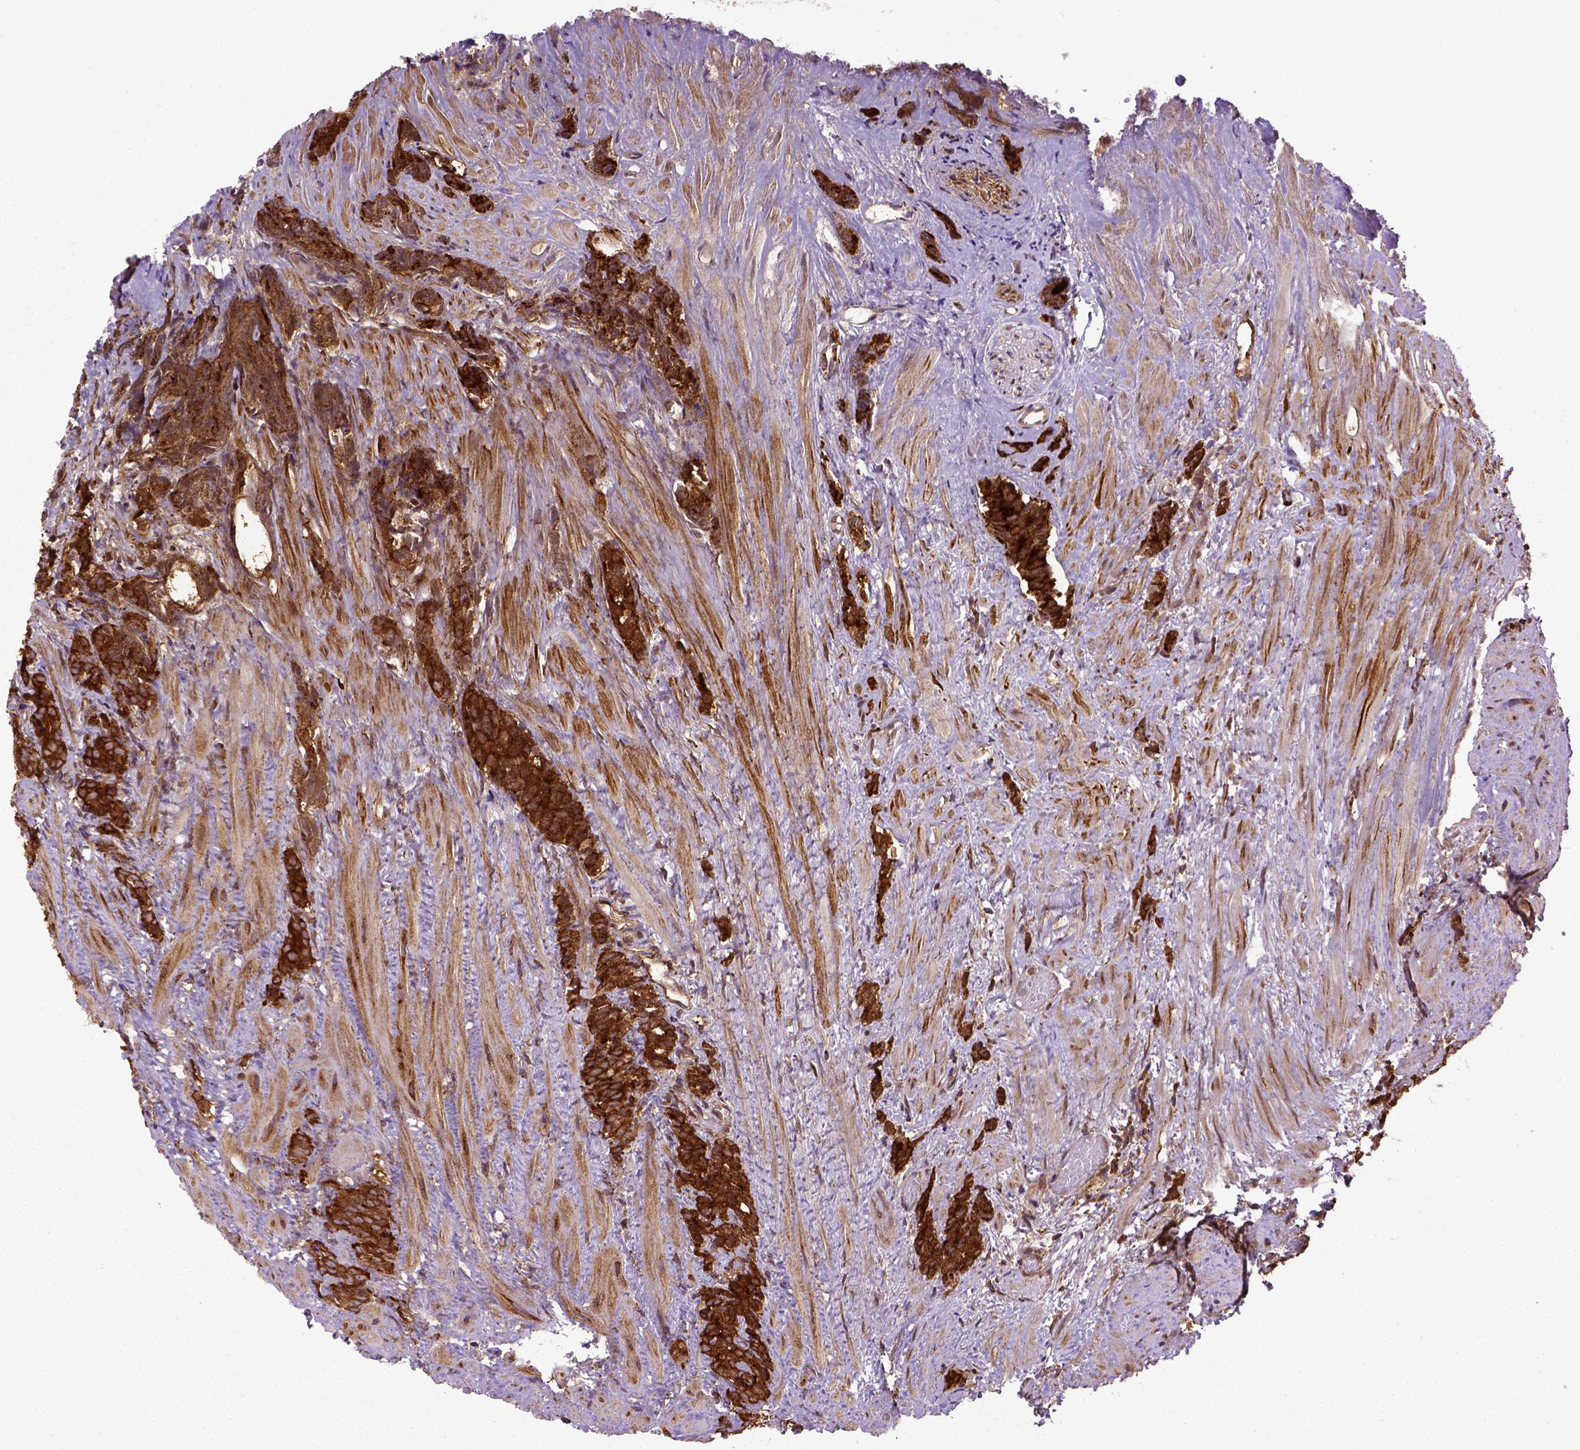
{"staining": {"intensity": "strong", "quantity": ">75%", "location": "cytoplasmic/membranous"}, "tissue": "prostate cancer", "cell_type": "Tumor cells", "image_type": "cancer", "snomed": [{"axis": "morphology", "description": "Adenocarcinoma, High grade"}, {"axis": "topography", "description": "Prostate"}], "caption": "High-grade adenocarcinoma (prostate) stained for a protein (brown) exhibits strong cytoplasmic/membranous positive staining in approximately >75% of tumor cells.", "gene": "CAPRIN1", "patient": {"sex": "male", "age": 84}}